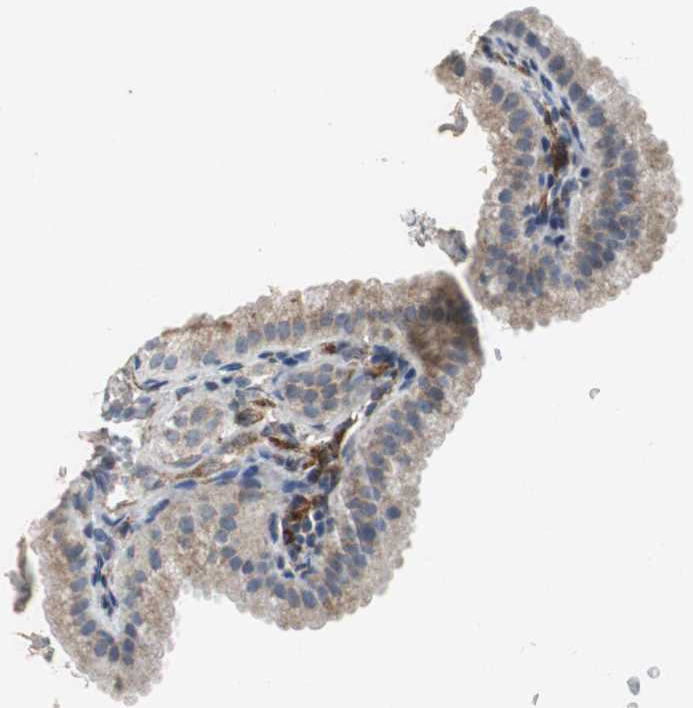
{"staining": {"intensity": "weak", "quantity": ">75%", "location": "cytoplasmic/membranous"}, "tissue": "gallbladder", "cell_type": "Glandular cells", "image_type": "normal", "snomed": [{"axis": "morphology", "description": "Normal tissue, NOS"}, {"axis": "topography", "description": "Gallbladder"}], "caption": "DAB immunohistochemical staining of normal human gallbladder displays weak cytoplasmic/membranous protein staining in approximately >75% of glandular cells.", "gene": "ISCU", "patient": {"sex": "female", "age": 64}}